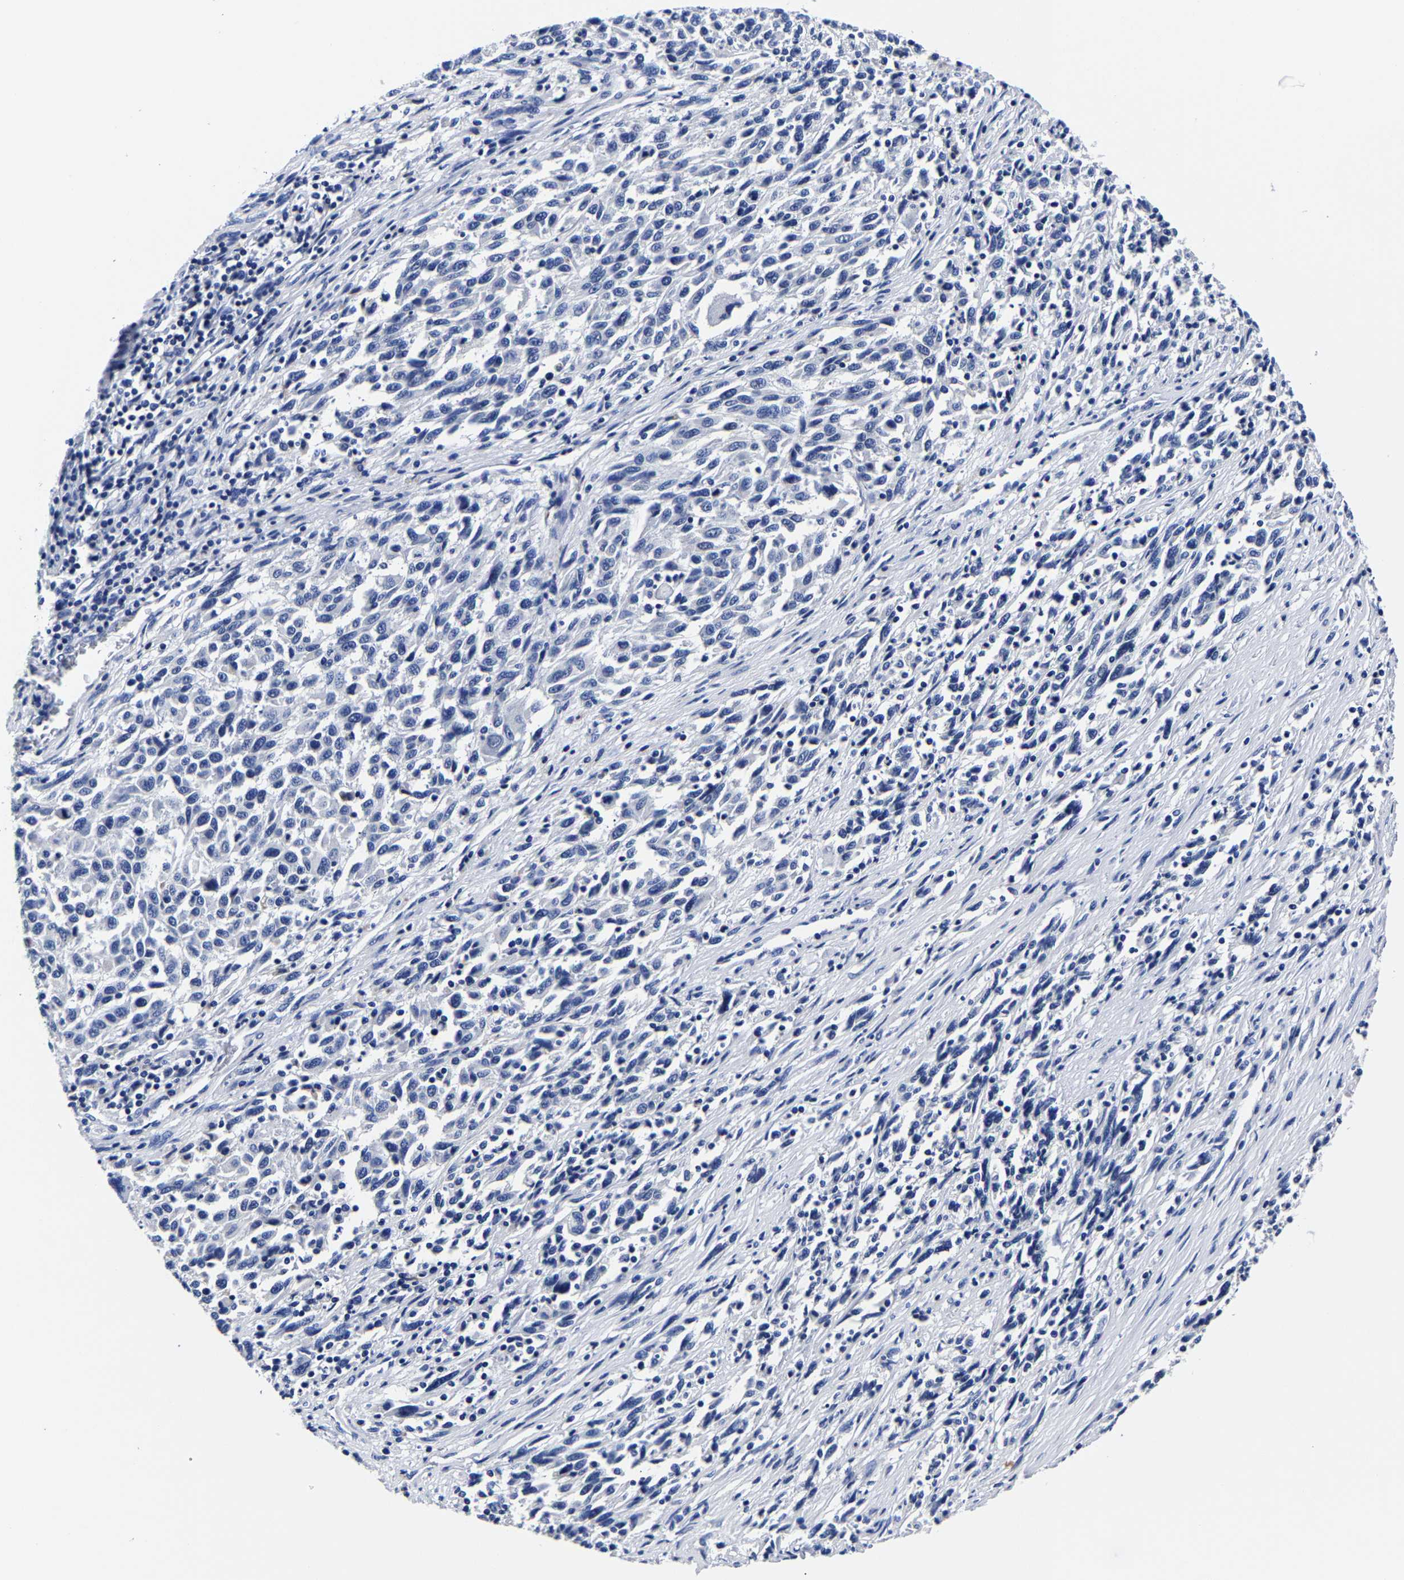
{"staining": {"intensity": "negative", "quantity": "none", "location": "none"}, "tissue": "melanoma", "cell_type": "Tumor cells", "image_type": "cancer", "snomed": [{"axis": "morphology", "description": "Malignant melanoma, Metastatic site"}, {"axis": "topography", "description": "Lymph node"}], "caption": "Malignant melanoma (metastatic site) was stained to show a protein in brown. There is no significant expression in tumor cells.", "gene": "CPA2", "patient": {"sex": "male", "age": 61}}